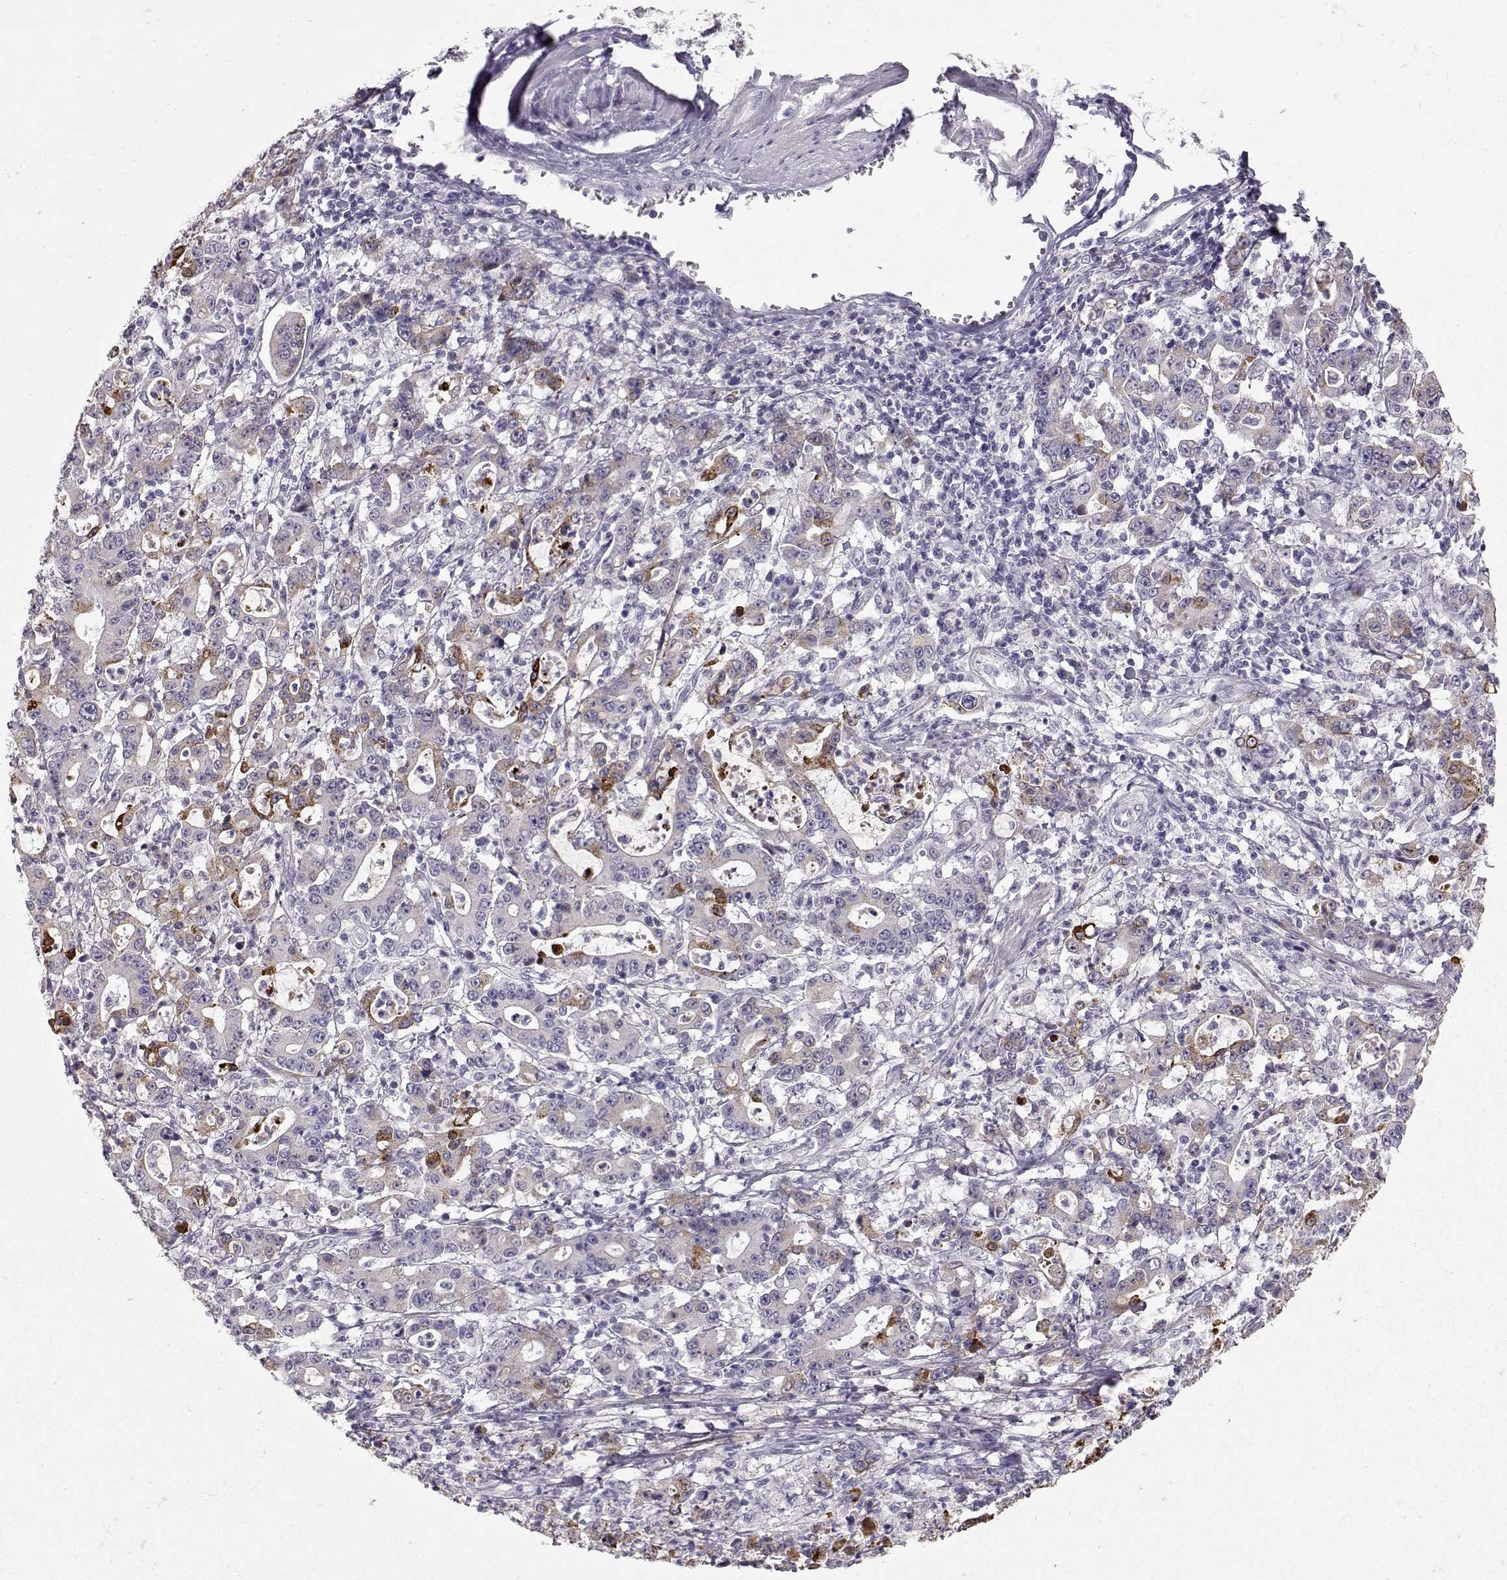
{"staining": {"intensity": "moderate", "quantity": "<25%", "location": "cytoplasmic/membranous"}, "tissue": "stomach cancer", "cell_type": "Tumor cells", "image_type": "cancer", "snomed": [{"axis": "morphology", "description": "Adenocarcinoma, NOS"}, {"axis": "topography", "description": "Stomach, upper"}], "caption": "A brown stain shows moderate cytoplasmic/membranous staining of a protein in adenocarcinoma (stomach) tumor cells. (Brightfield microscopy of DAB IHC at high magnification).", "gene": "LAMB3", "patient": {"sex": "male", "age": 68}}